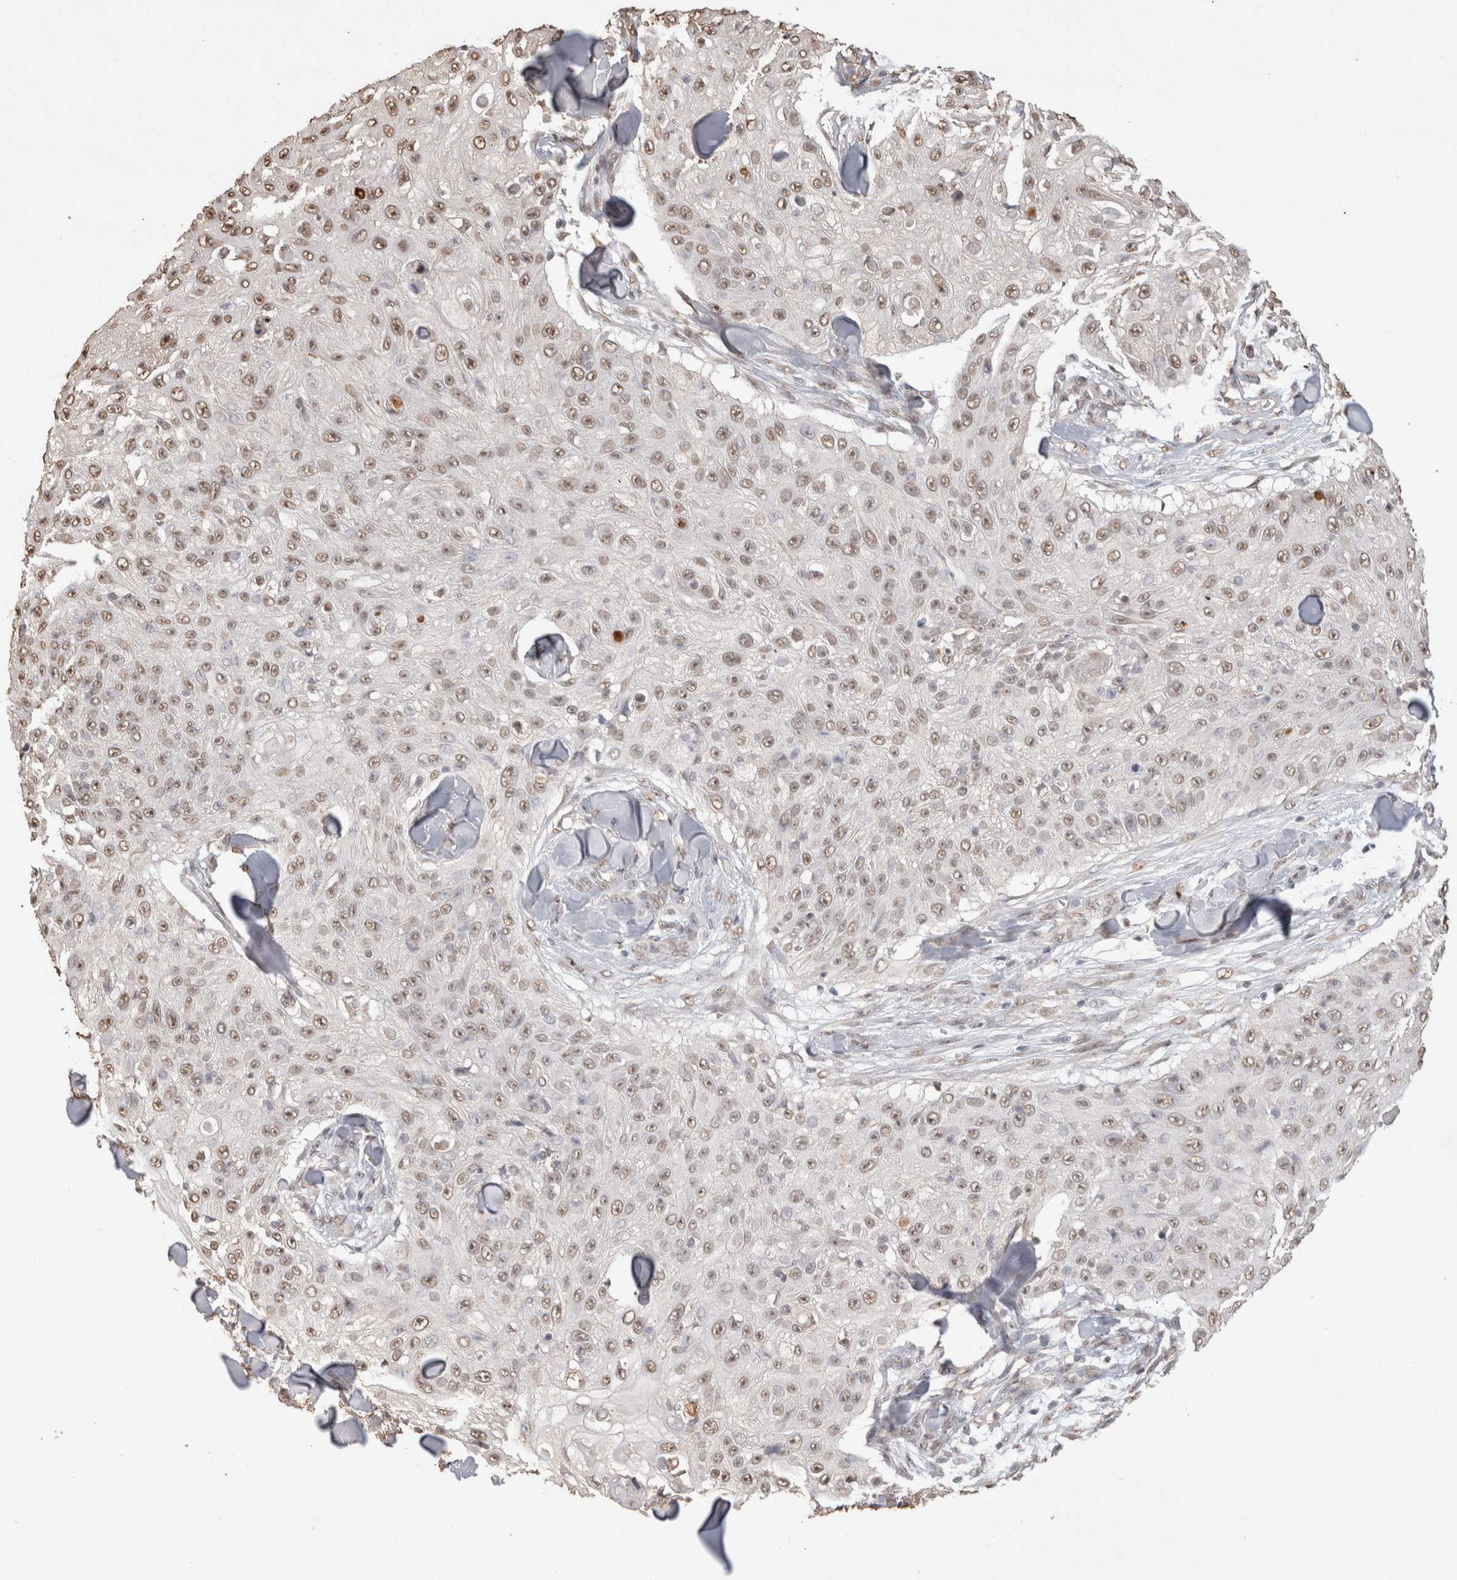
{"staining": {"intensity": "weak", "quantity": ">75%", "location": "nuclear"}, "tissue": "skin cancer", "cell_type": "Tumor cells", "image_type": "cancer", "snomed": [{"axis": "morphology", "description": "Squamous cell carcinoma, NOS"}, {"axis": "topography", "description": "Skin"}], "caption": "This photomicrograph exhibits skin cancer stained with immunohistochemistry (IHC) to label a protein in brown. The nuclear of tumor cells show weak positivity for the protein. Nuclei are counter-stained blue.", "gene": "MLX", "patient": {"sex": "male", "age": 86}}